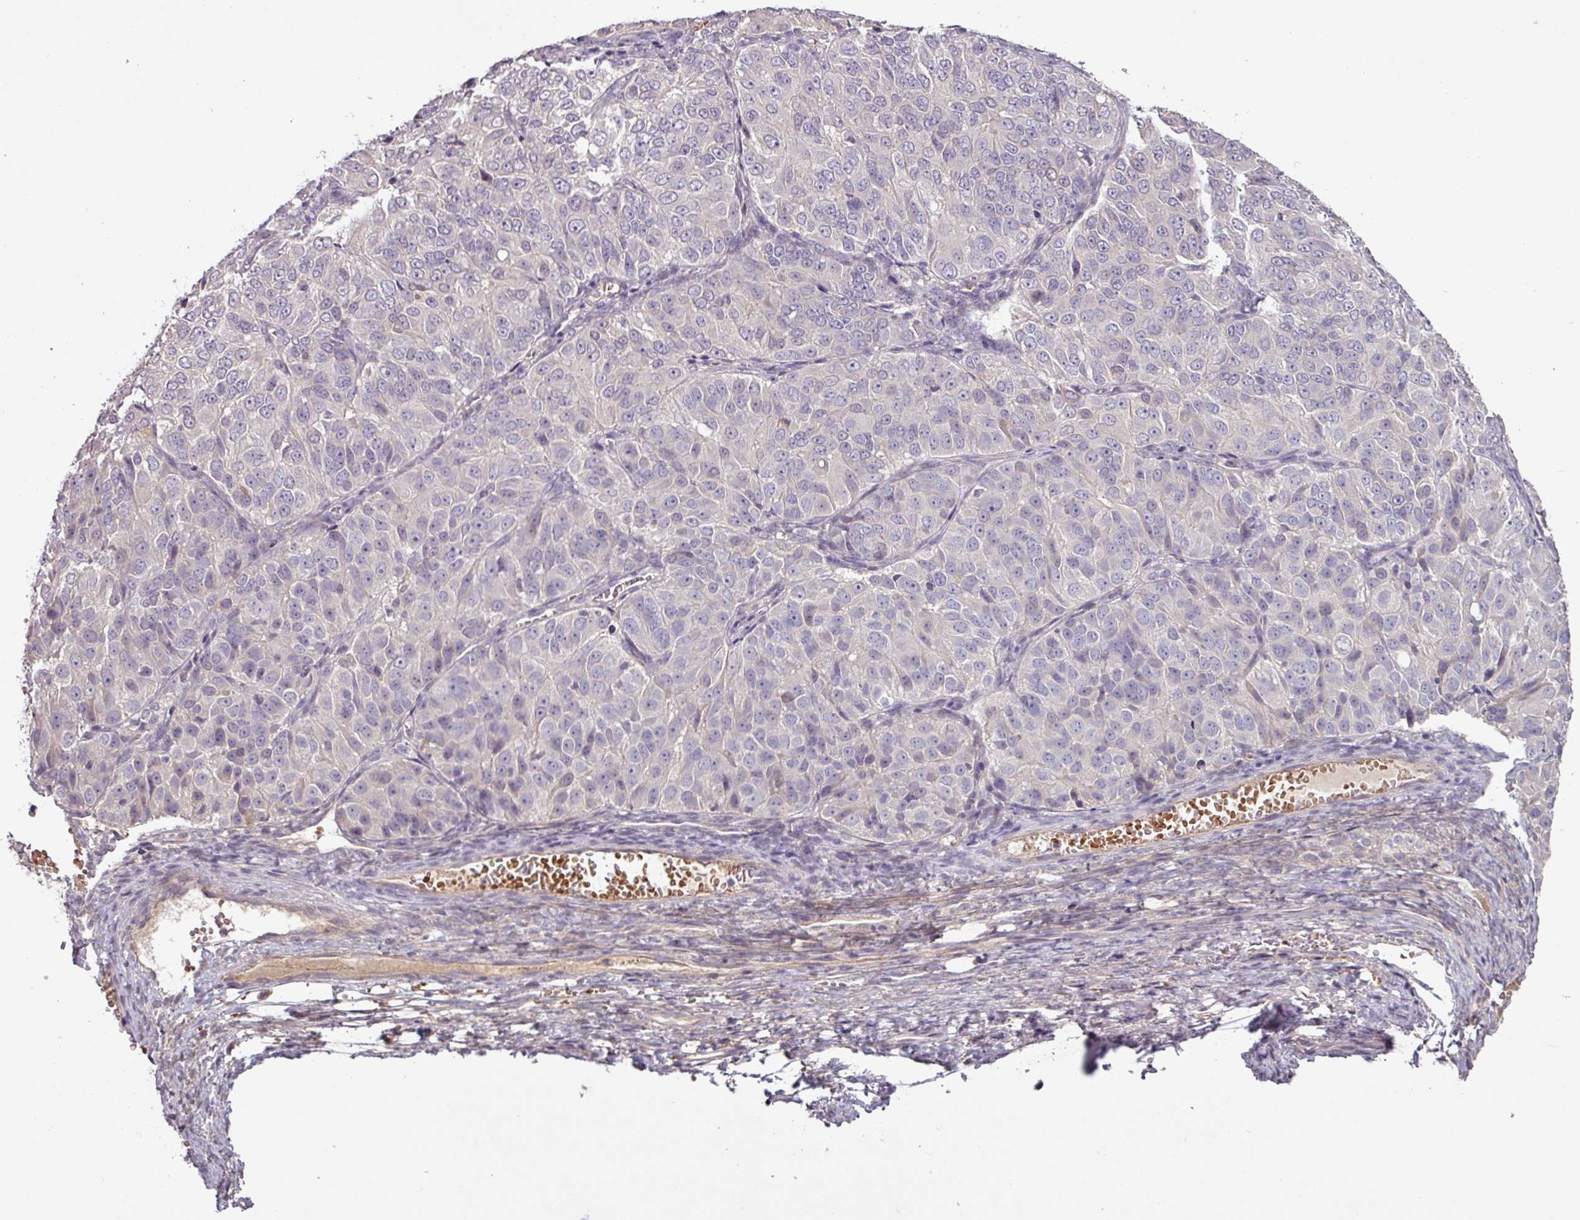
{"staining": {"intensity": "negative", "quantity": "none", "location": "none"}, "tissue": "ovarian cancer", "cell_type": "Tumor cells", "image_type": "cancer", "snomed": [{"axis": "morphology", "description": "Carcinoma, endometroid"}, {"axis": "topography", "description": "Ovary"}], "caption": "The immunohistochemistry image has no significant staining in tumor cells of endometroid carcinoma (ovarian) tissue.", "gene": "SLC5A10", "patient": {"sex": "female", "age": 51}}